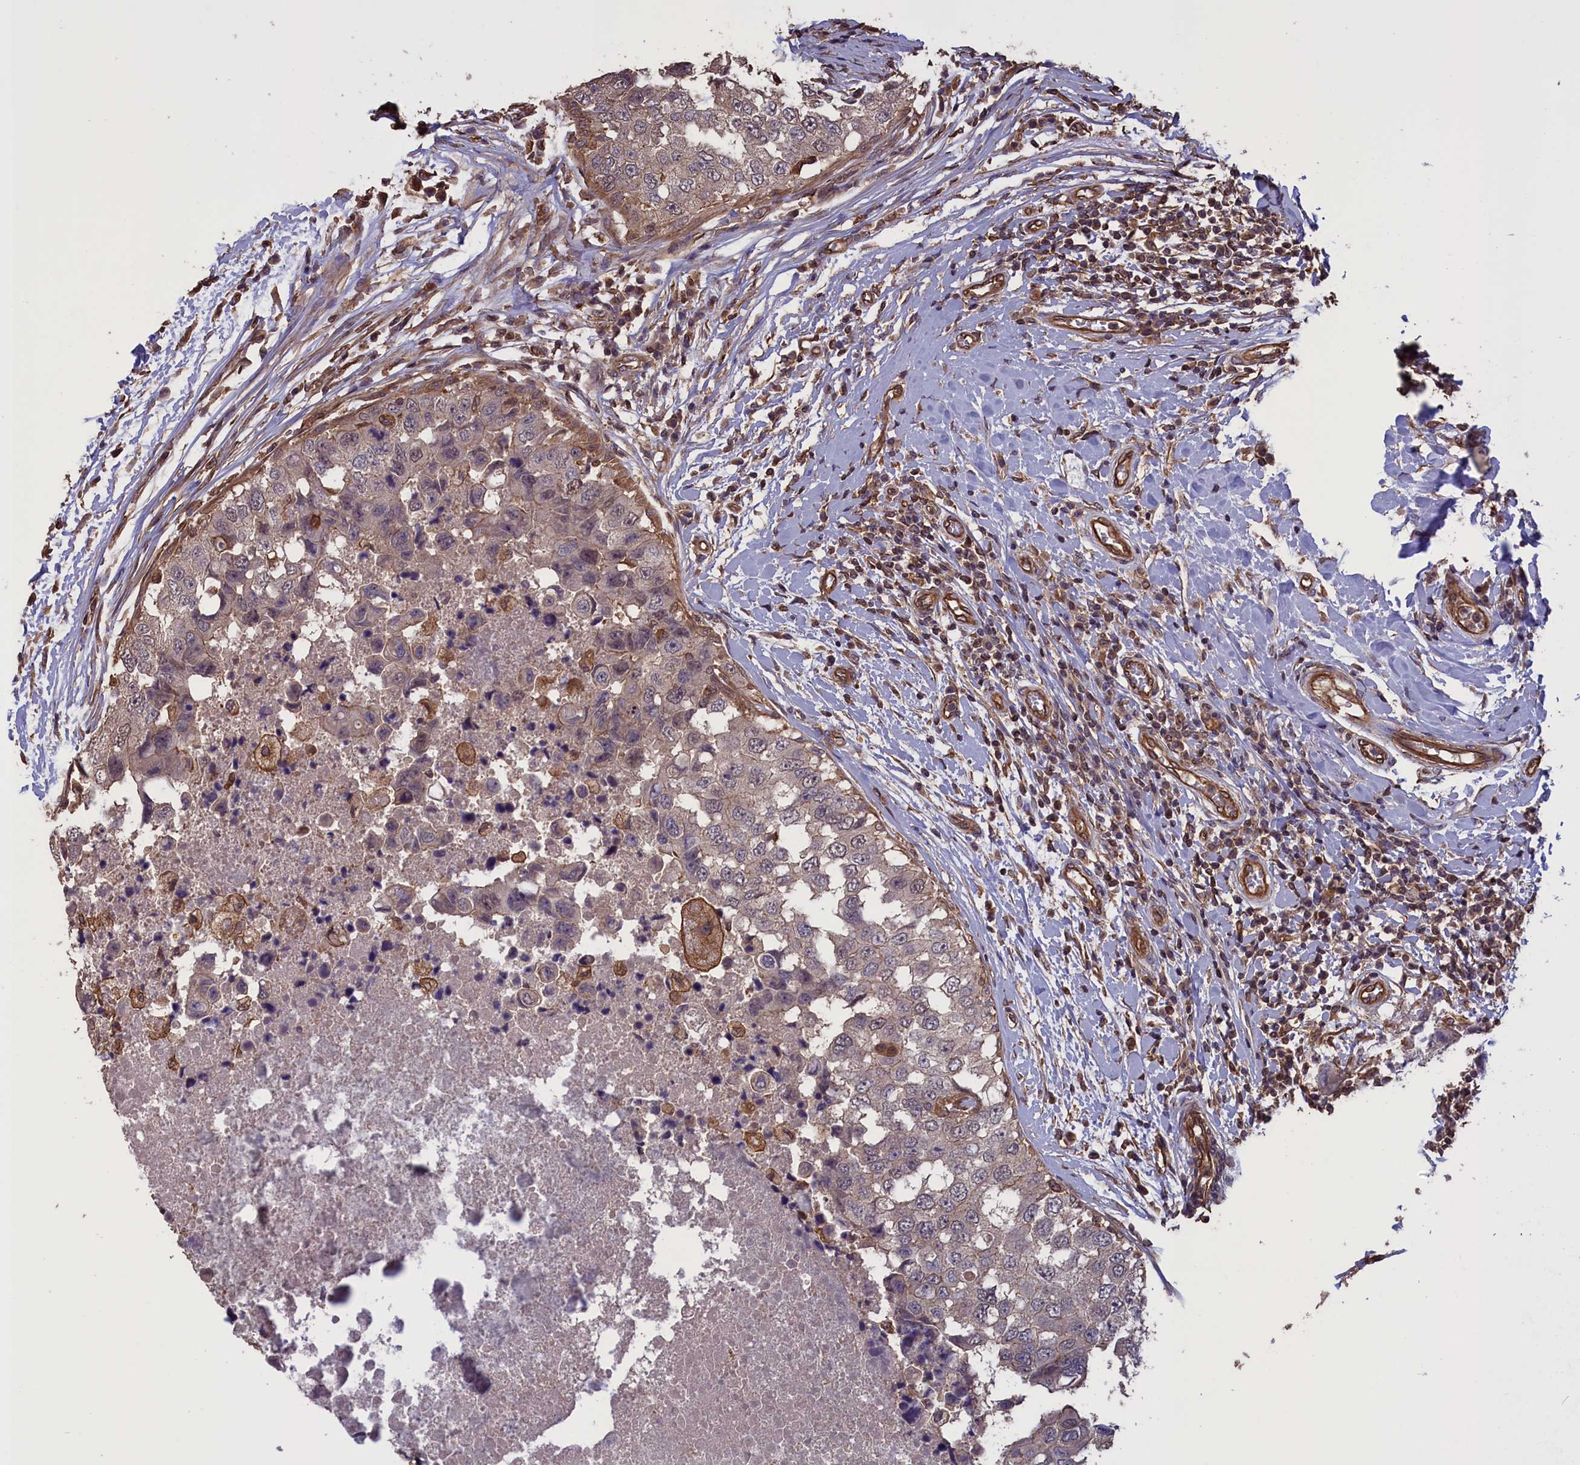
{"staining": {"intensity": "weak", "quantity": "<25%", "location": "nuclear"}, "tissue": "breast cancer", "cell_type": "Tumor cells", "image_type": "cancer", "snomed": [{"axis": "morphology", "description": "Duct carcinoma"}, {"axis": "topography", "description": "Breast"}], "caption": "Tumor cells are negative for protein expression in human intraductal carcinoma (breast).", "gene": "DAPK3", "patient": {"sex": "female", "age": 27}}